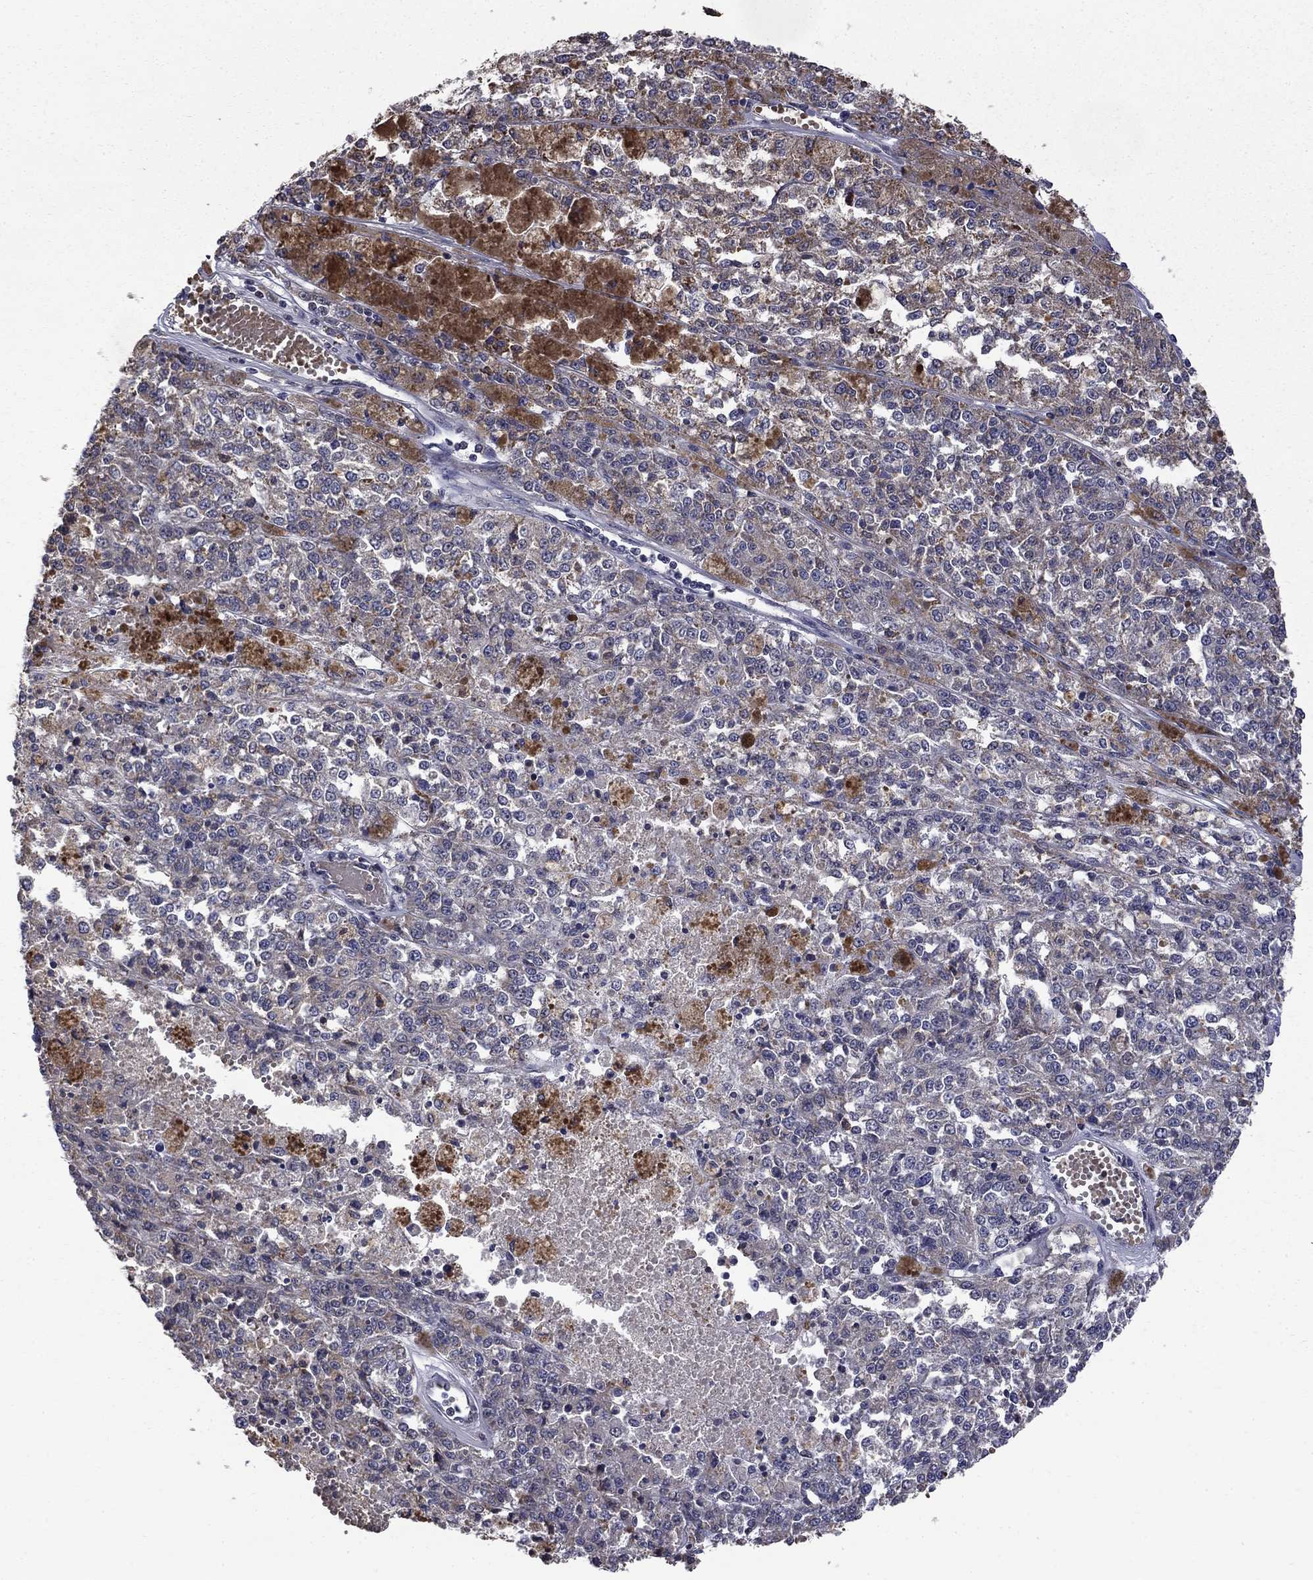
{"staining": {"intensity": "negative", "quantity": "none", "location": "none"}, "tissue": "melanoma", "cell_type": "Tumor cells", "image_type": "cancer", "snomed": [{"axis": "morphology", "description": "Malignant melanoma, Metastatic site"}, {"axis": "topography", "description": "Lymph node"}], "caption": "DAB immunohistochemical staining of malignant melanoma (metastatic site) exhibits no significant positivity in tumor cells. Brightfield microscopy of immunohistochemistry (IHC) stained with DAB (brown) and hematoxylin (blue), captured at high magnification.", "gene": "HSPB2", "patient": {"sex": "female", "age": 64}}